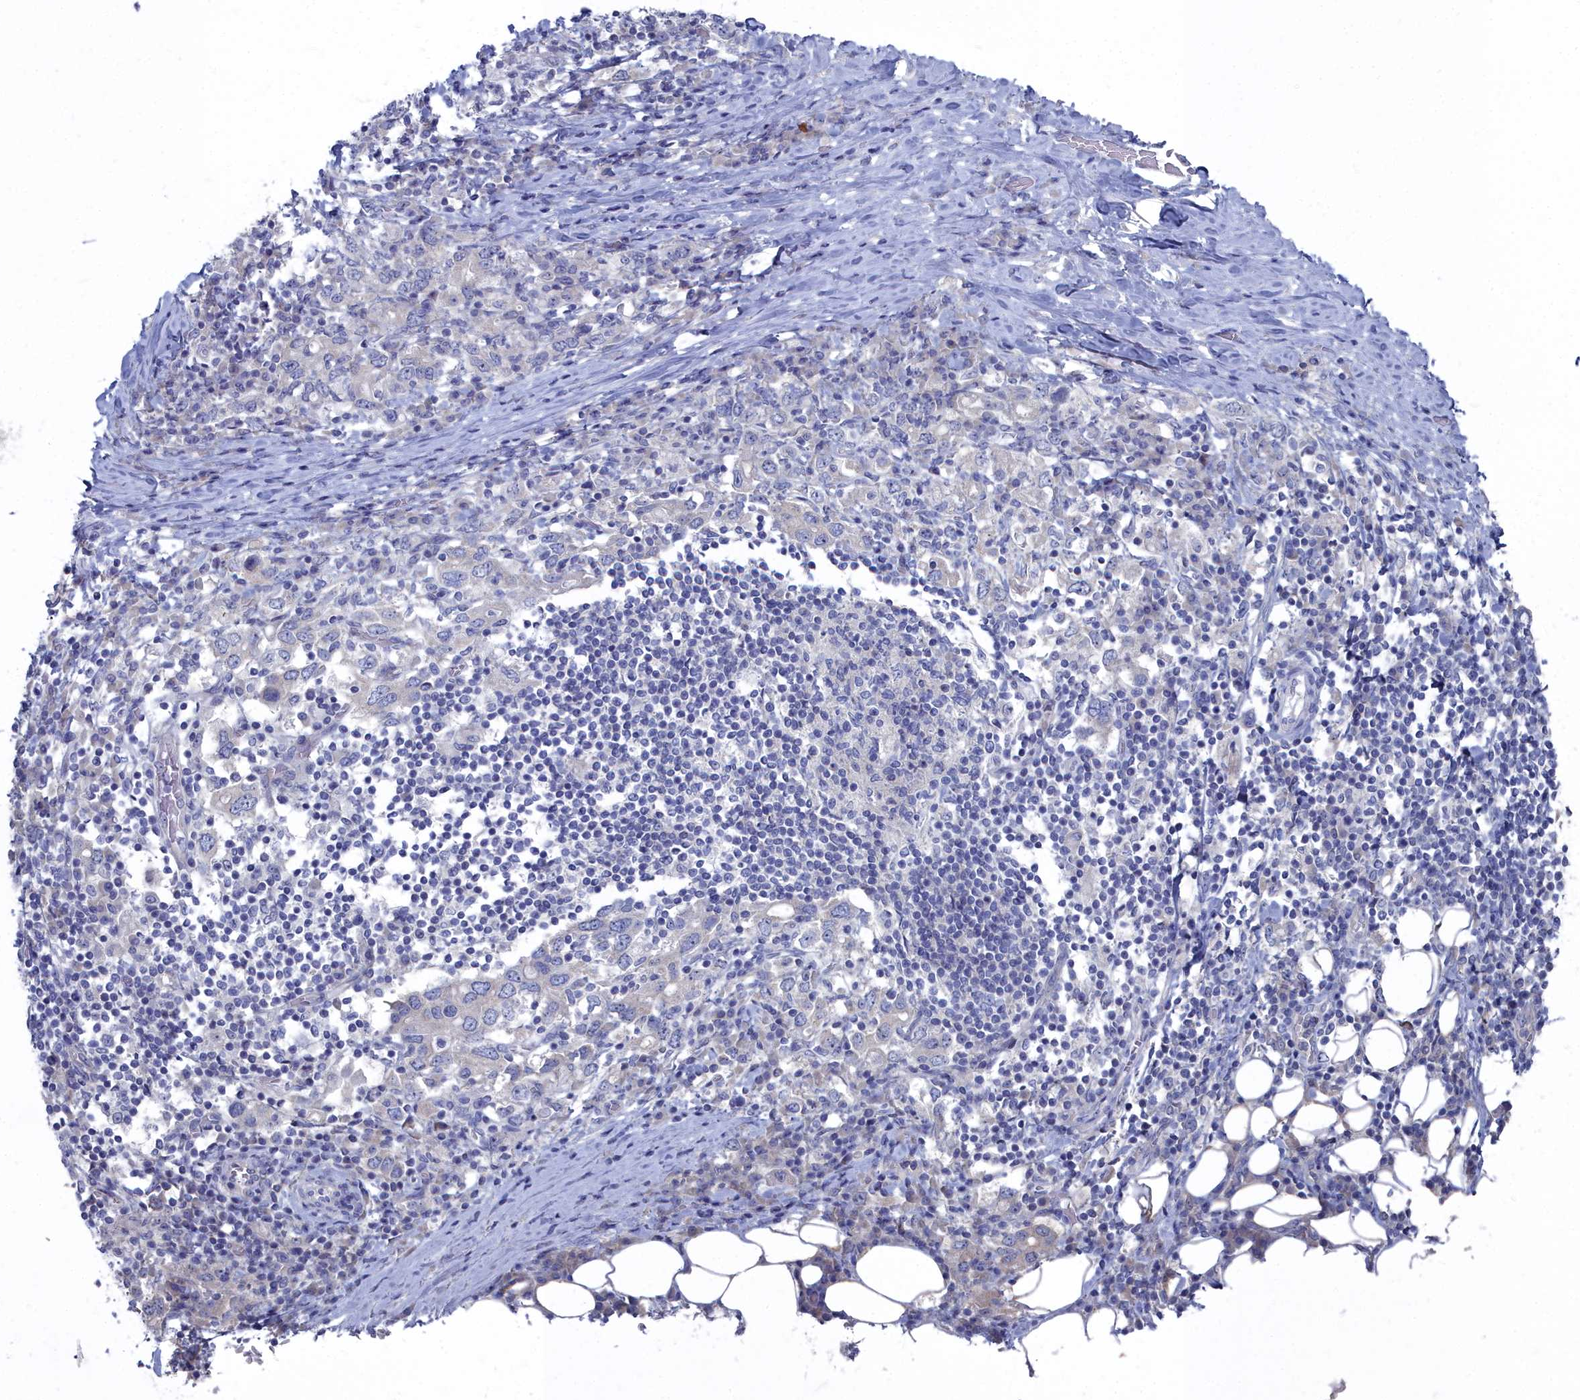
{"staining": {"intensity": "negative", "quantity": "none", "location": "none"}, "tissue": "stomach cancer", "cell_type": "Tumor cells", "image_type": "cancer", "snomed": [{"axis": "morphology", "description": "Adenocarcinoma, NOS"}, {"axis": "topography", "description": "Stomach, upper"}, {"axis": "topography", "description": "Stomach"}], "caption": "Tumor cells are negative for brown protein staining in stomach cancer (adenocarcinoma).", "gene": "CCDC149", "patient": {"sex": "male", "age": 62}}